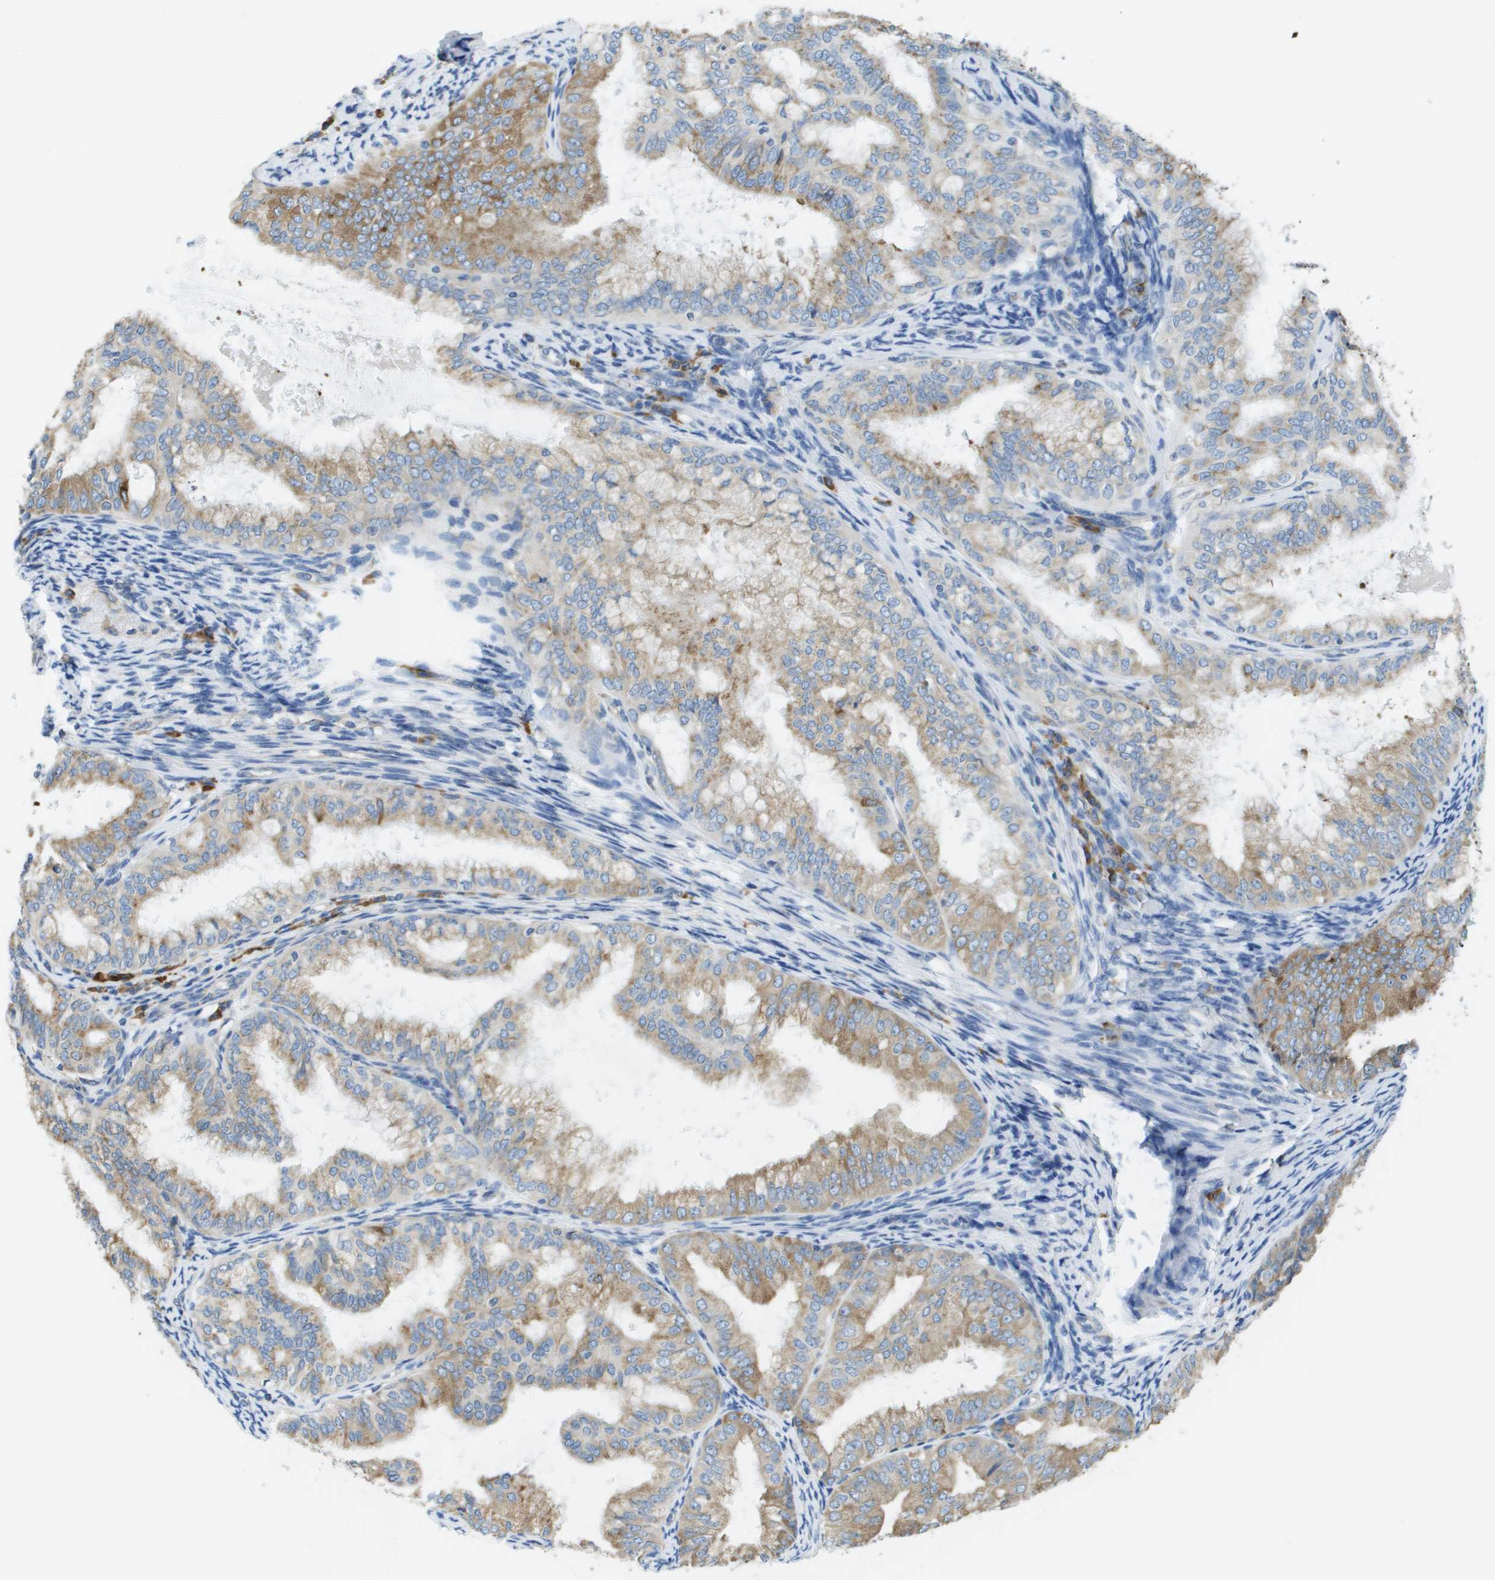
{"staining": {"intensity": "moderate", "quantity": ">75%", "location": "cytoplasmic/membranous"}, "tissue": "endometrial cancer", "cell_type": "Tumor cells", "image_type": "cancer", "snomed": [{"axis": "morphology", "description": "Adenocarcinoma, NOS"}, {"axis": "topography", "description": "Endometrium"}], "caption": "An IHC histopathology image of neoplastic tissue is shown. Protein staining in brown highlights moderate cytoplasmic/membranous positivity in endometrial adenocarcinoma within tumor cells. (IHC, brightfield microscopy, high magnification).", "gene": "SDR42E1", "patient": {"sex": "female", "age": 63}}